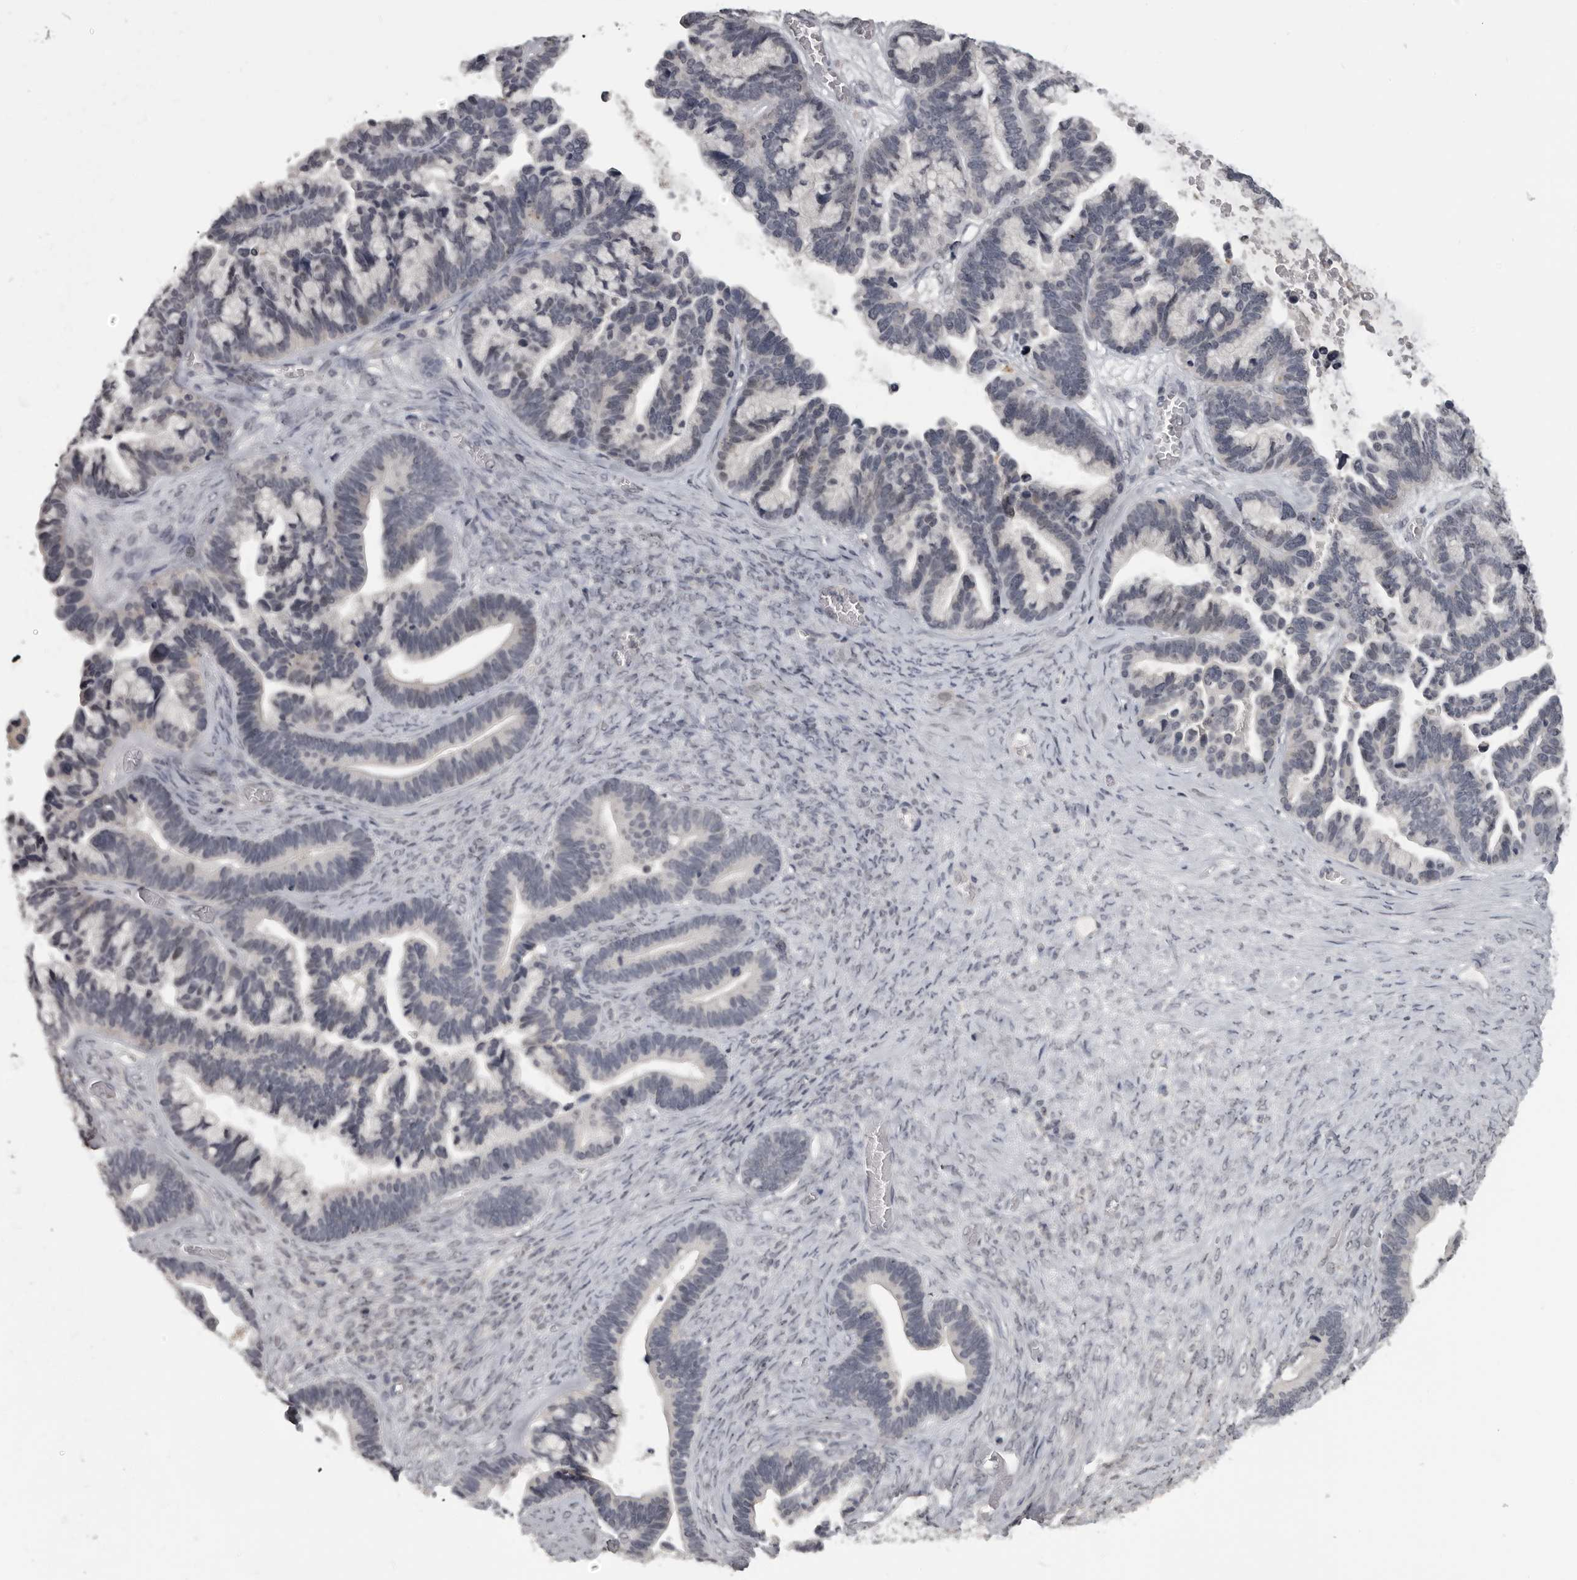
{"staining": {"intensity": "negative", "quantity": "none", "location": "none"}, "tissue": "ovarian cancer", "cell_type": "Tumor cells", "image_type": "cancer", "snomed": [{"axis": "morphology", "description": "Cystadenocarcinoma, serous, NOS"}, {"axis": "topography", "description": "Ovary"}], "caption": "Photomicrograph shows no significant protein staining in tumor cells of ovarian cancer (serous cystadenocarcinoma).", "gene": "MRTO4", "patient": {"sex": "female", "age": 56}}